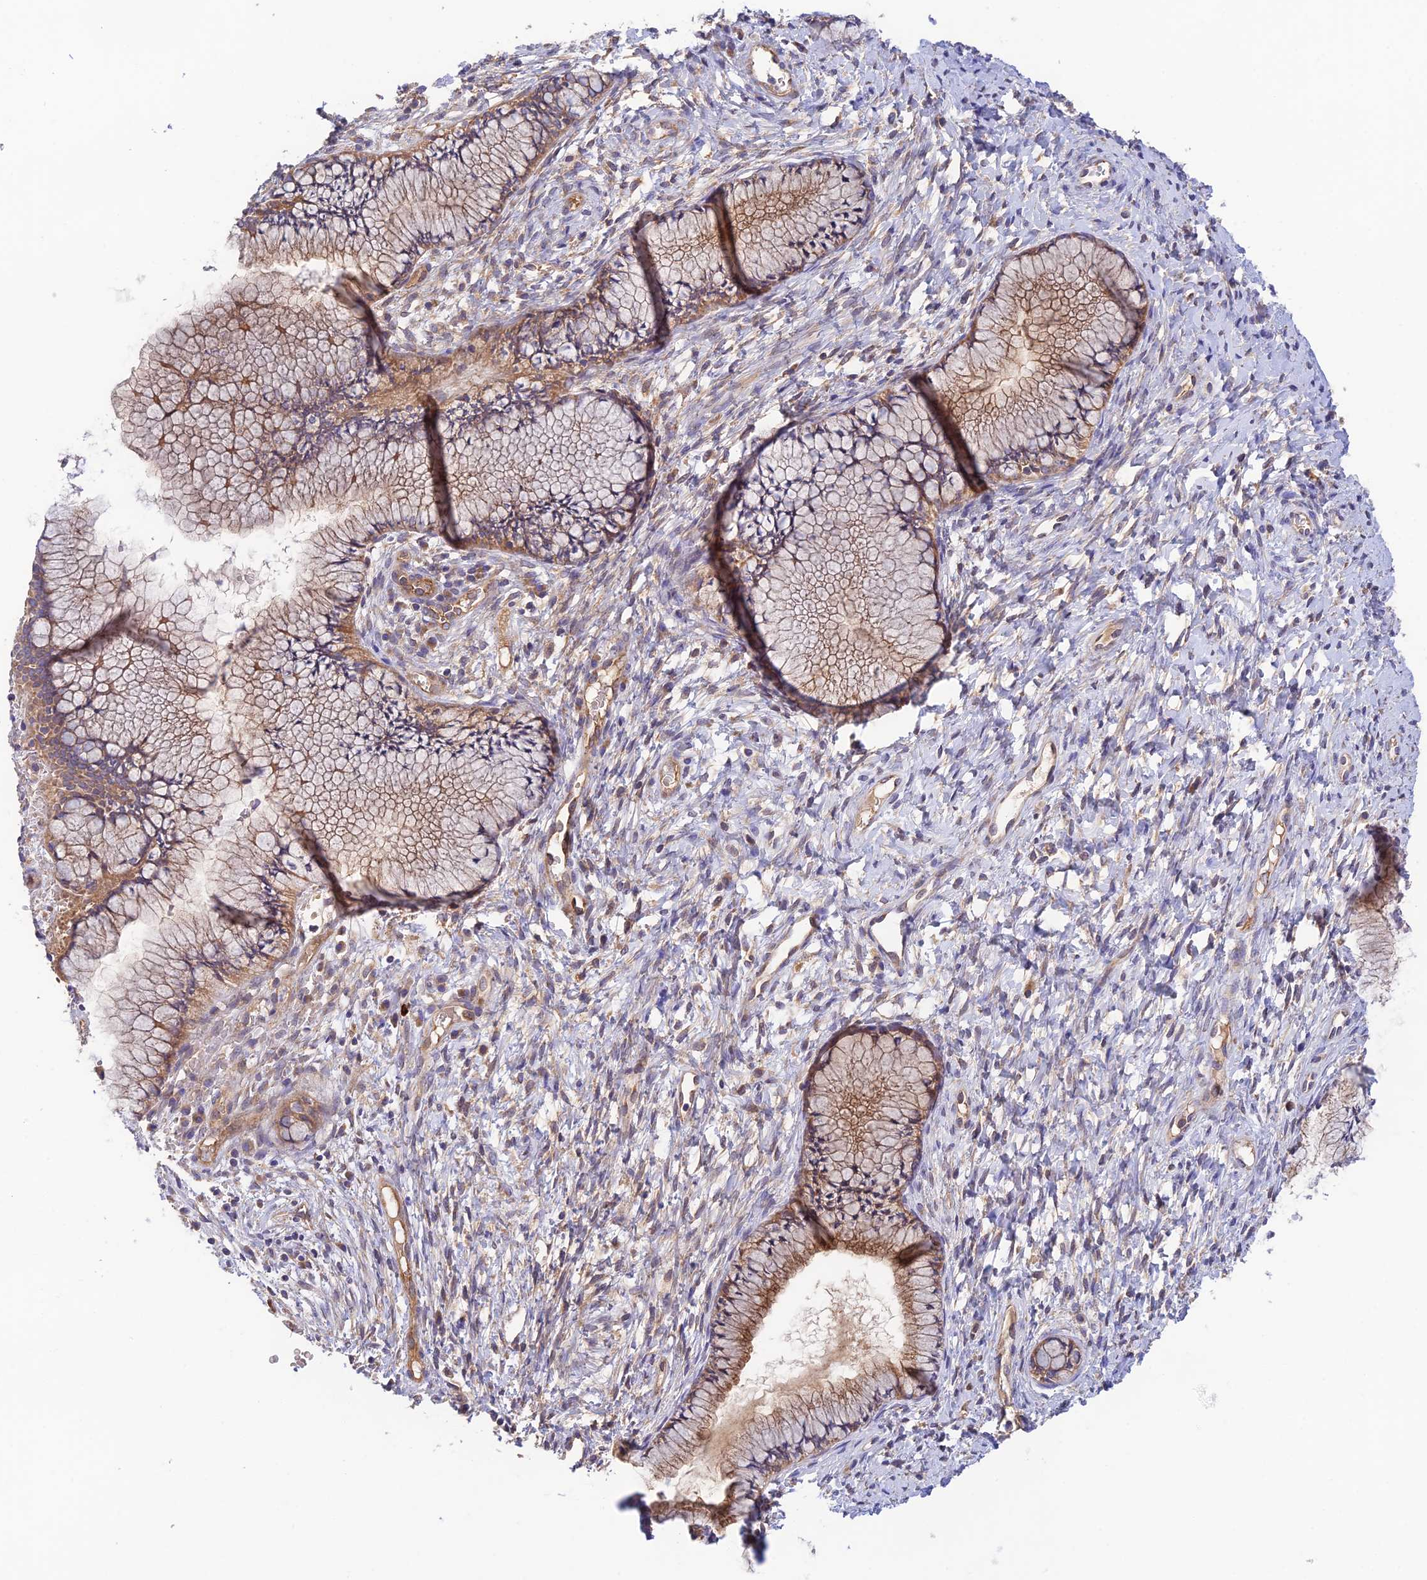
{"staining": {"intensity": "moderate", "quantity": ">75%", "location": "cytoplasmic/membranous"}, "tissue": "cervix", "cell_type": "Glandular cells", "image_type": "normal", "snomed": [{"axis": "morphology", "description": "Normal tissue, NOS"}, {"axis": "topography", "description": "Cervix"}], "caption": "High-power microscopy captured an immunohistochemistry micrograph of normal cervix, revealing moderate cytoplasmic/membranous expression in approximately >75% of glandular cells. Nuclei are stained in blue.", "gene": "RANBP6", "patient": {"sex": "female", "age": 42}}